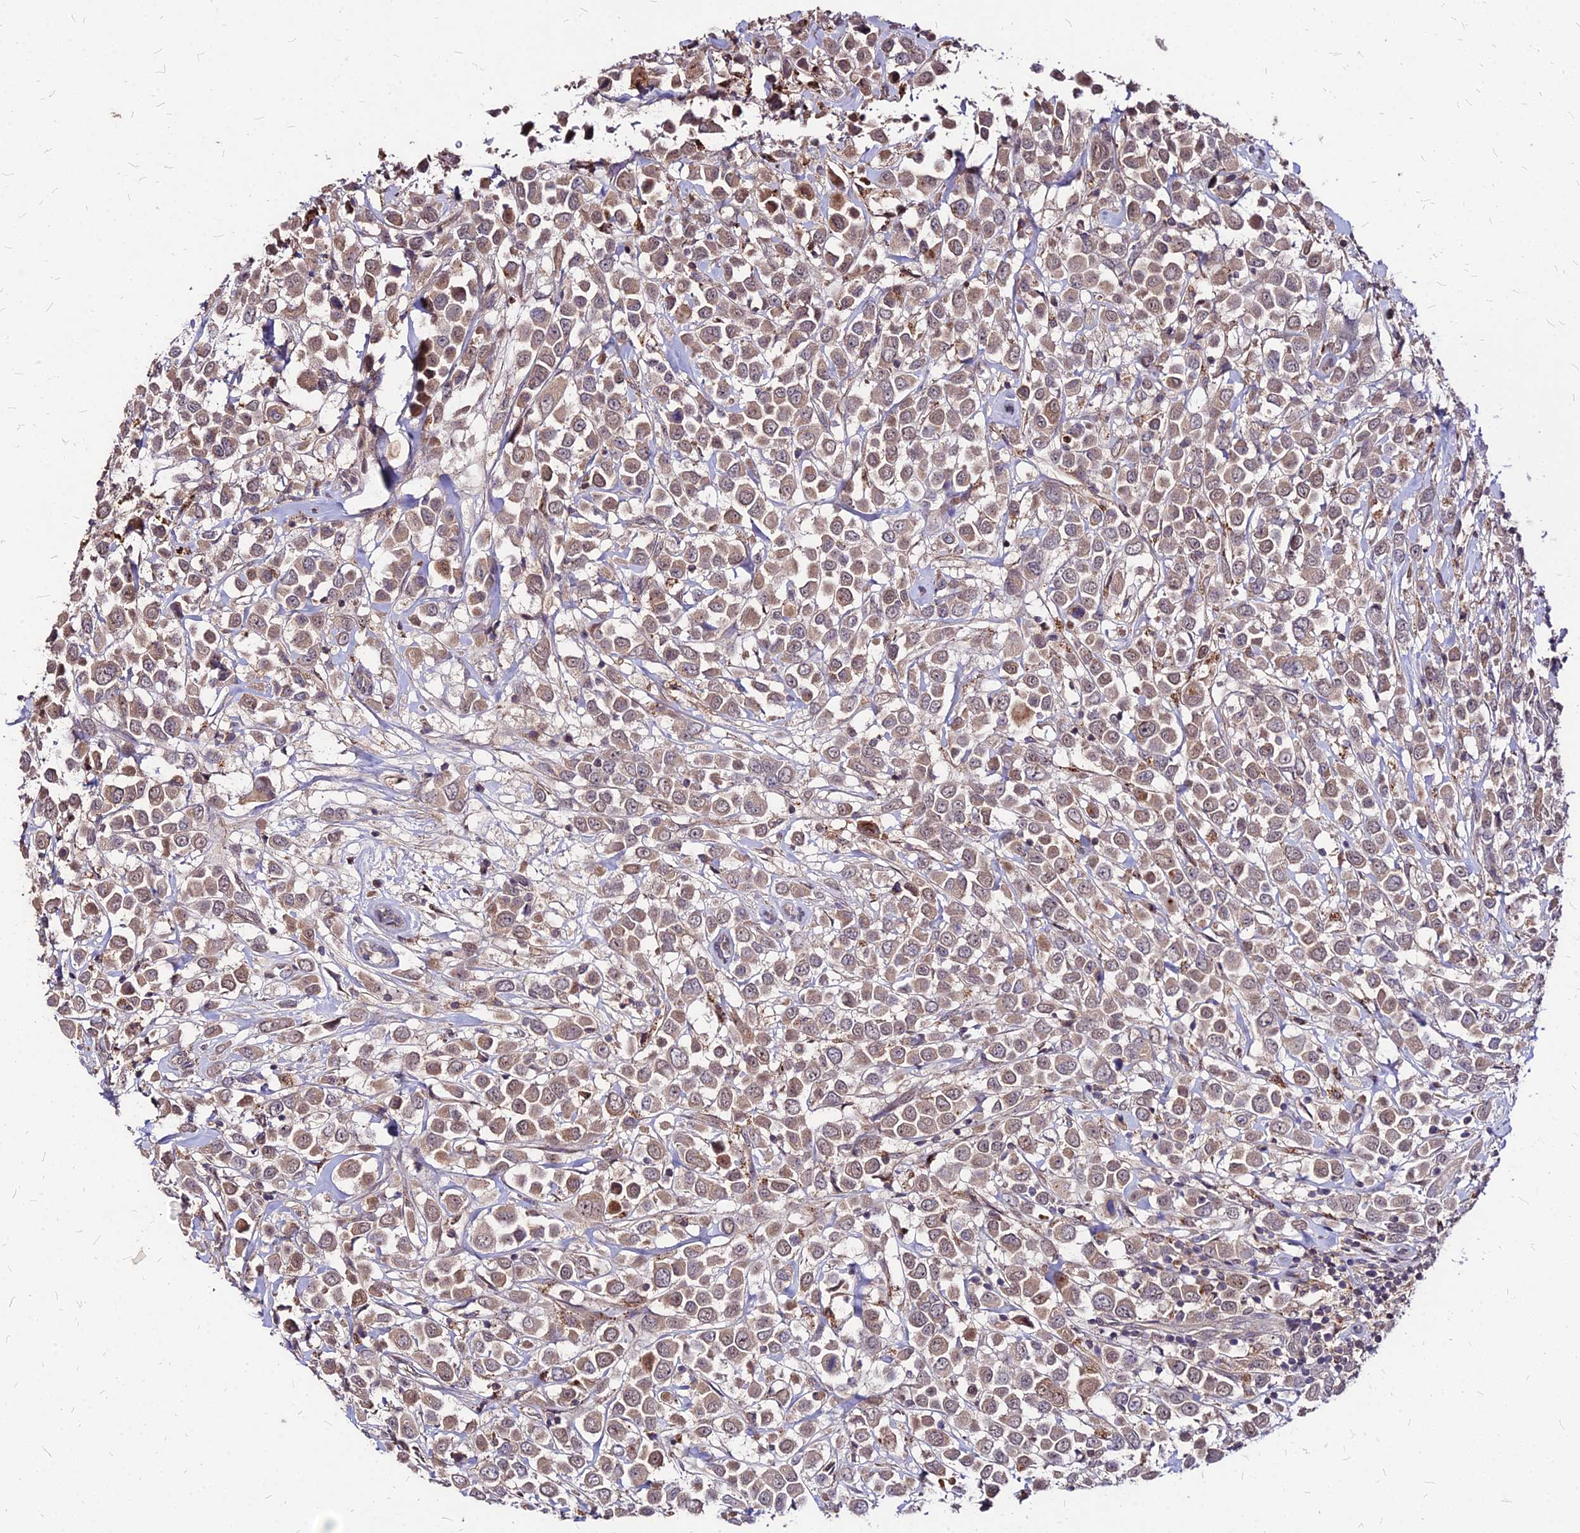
{"staining": {"intensity": "moderate", "quantity": "25%-75%", "location": "cytoplasmic/membranous,nuclear"}, "tissue": "breast cancer", "cell_type": "Tumor cells", "image_type": "cancer", "snomed": [{"axis": "morphology", "description": "Duct carcinoma"}, {"axis": "topography", "description": "Breast"}], "caption": "This micrograph shows immunohistochemistry staining of breast cancer, with medium moderate cytoplasmic/membranous and nuclear expression in about 25%-75% of tumor cells.", "gene": "APBA3", "patient": {"sex": "female", "age": 61}}